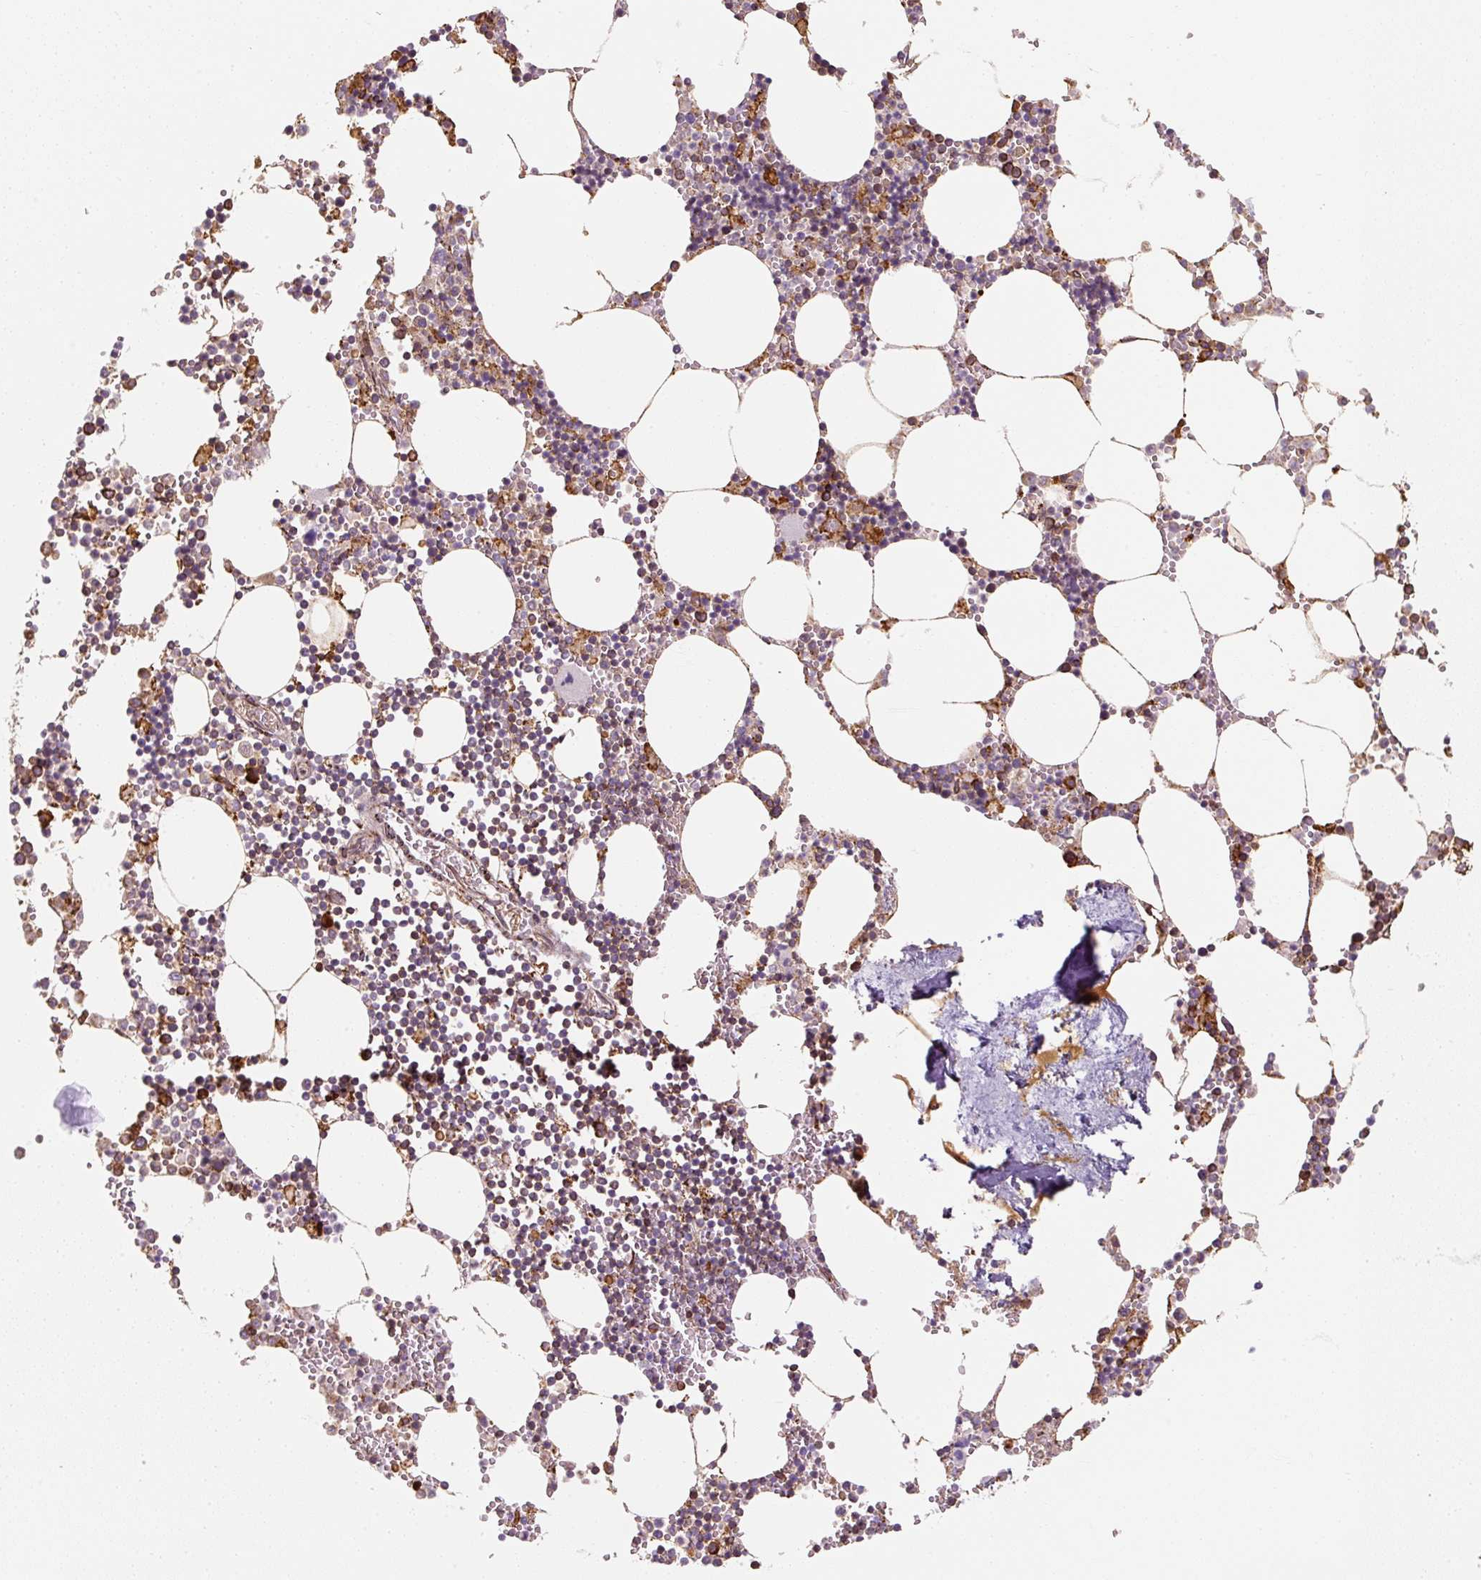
{"staining": {"intensity": "moderate", "quantity": "25%-75%", "location": "cytoplasmic/membranous"}, "tissue": "bone marrow", "cell_type": "Hematopoietic cells", "image_type": "normal", "snomed": [{"axis": "morphology", "description": "Normal tissue, NOS"}, {"axis": "topography", "description": "Bone marrow"}], "caption": "Bone marrow stained for a protein shows moderate cytoplasmic/membranous positivity in hematopoietic cells. The staining was performed using DAB (3,3'-diaminobenzidine) to visualize the protein expression in brown, while the nuclei were stained in blue with hematoxylin (Magnification: 20x).", "gene": "PRKCSH", "patient": {"sex": "male", "age": 54}}